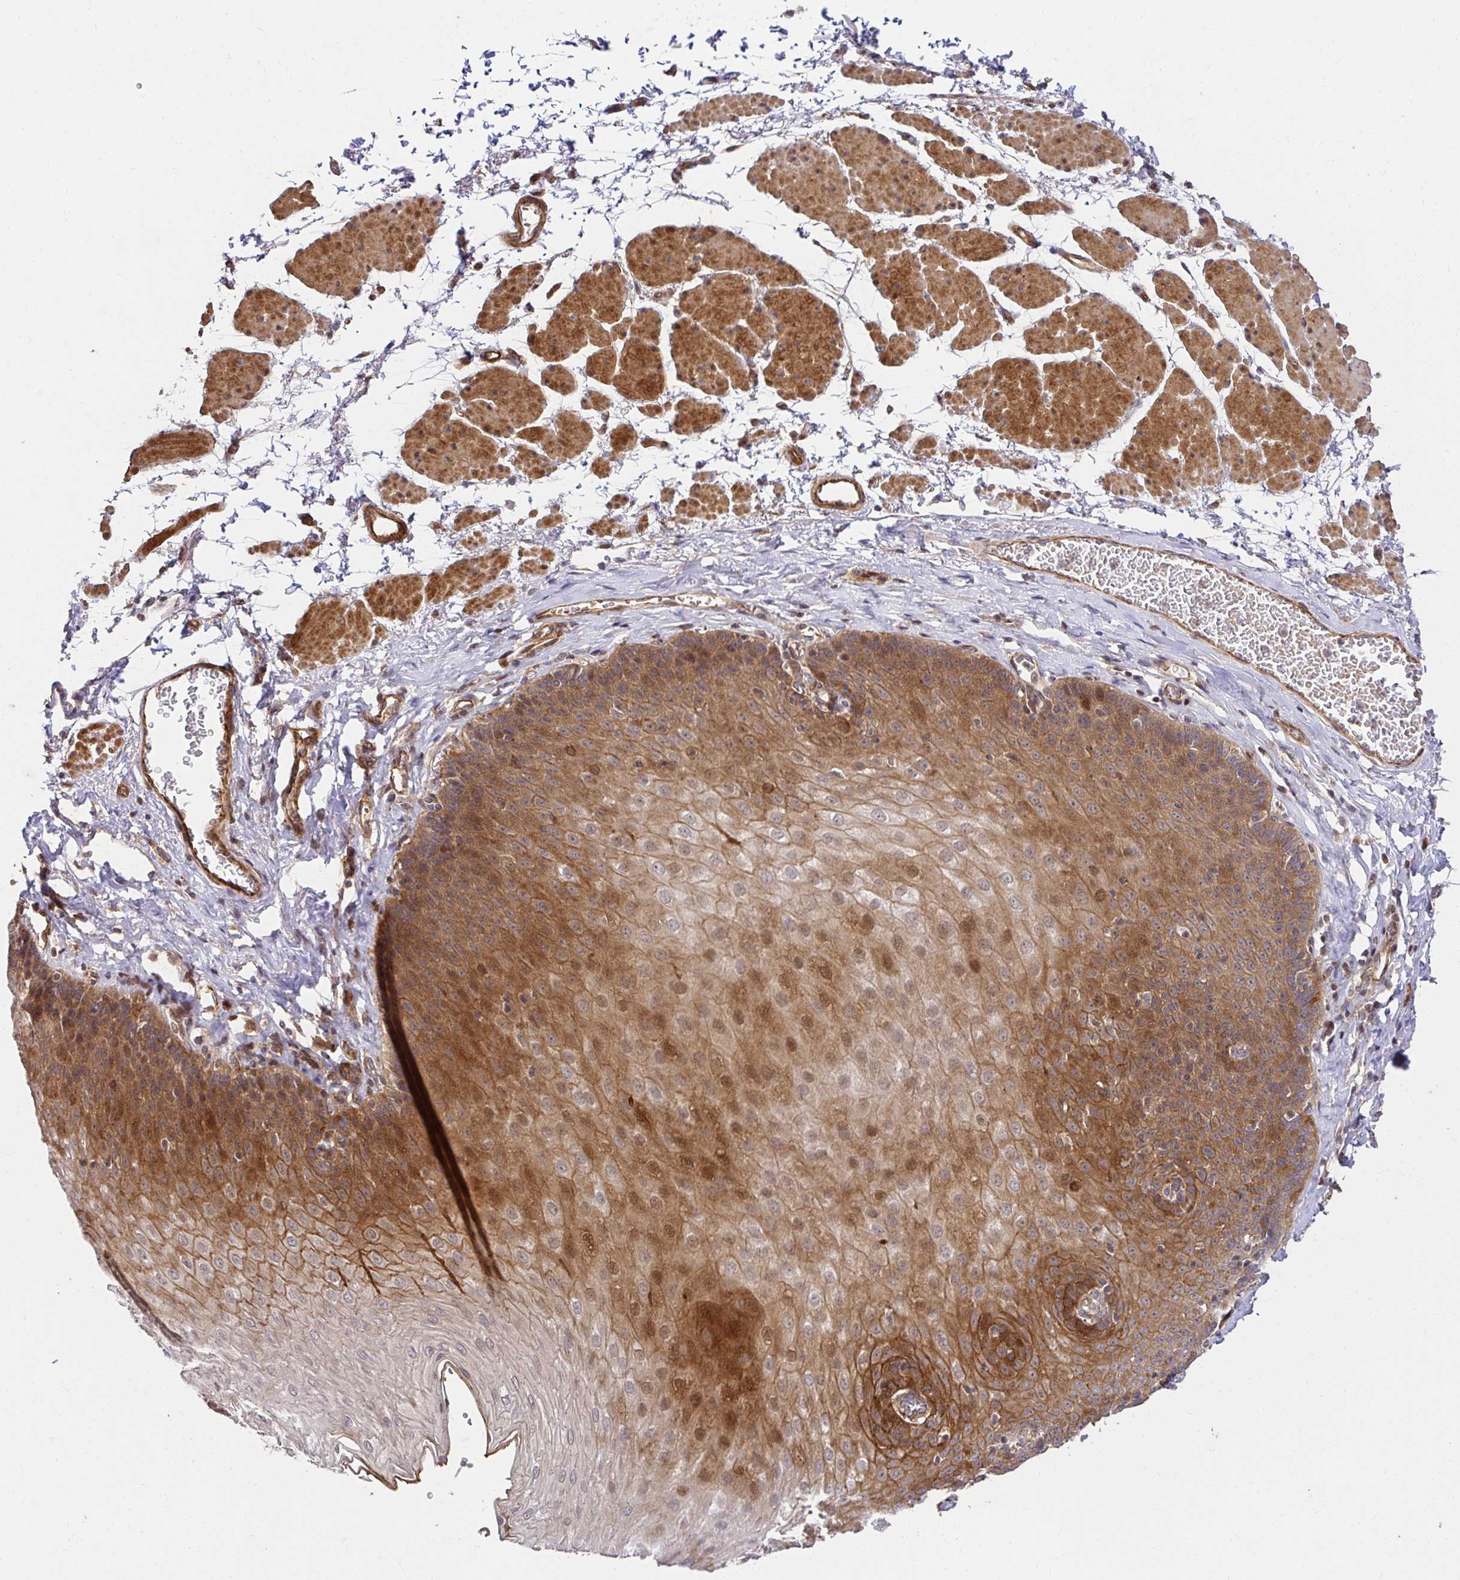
{"staining": {"intensity": "moderate", "quantity": "25%-75%", "location": "cytoplasmic/membranous,nuclear"}, "tissue": "esophagus", "cell_type": "Squamous epithelial cells", "image_type": "normal", "snomed": [{"axis": "morphology", "description": "Normal tissue, NOS"}, {"axis": "topography", "description": "Esophagus"}], "caption": "Immunohistochemical staining of benign human esophagus shows moderate cytoplasmic/membranous,nuclear protein expression in approximately 25%-75% of squamous epithelial cells.", "gene": "PSMA4", "patient": {"sex": "female", "age": 81}}